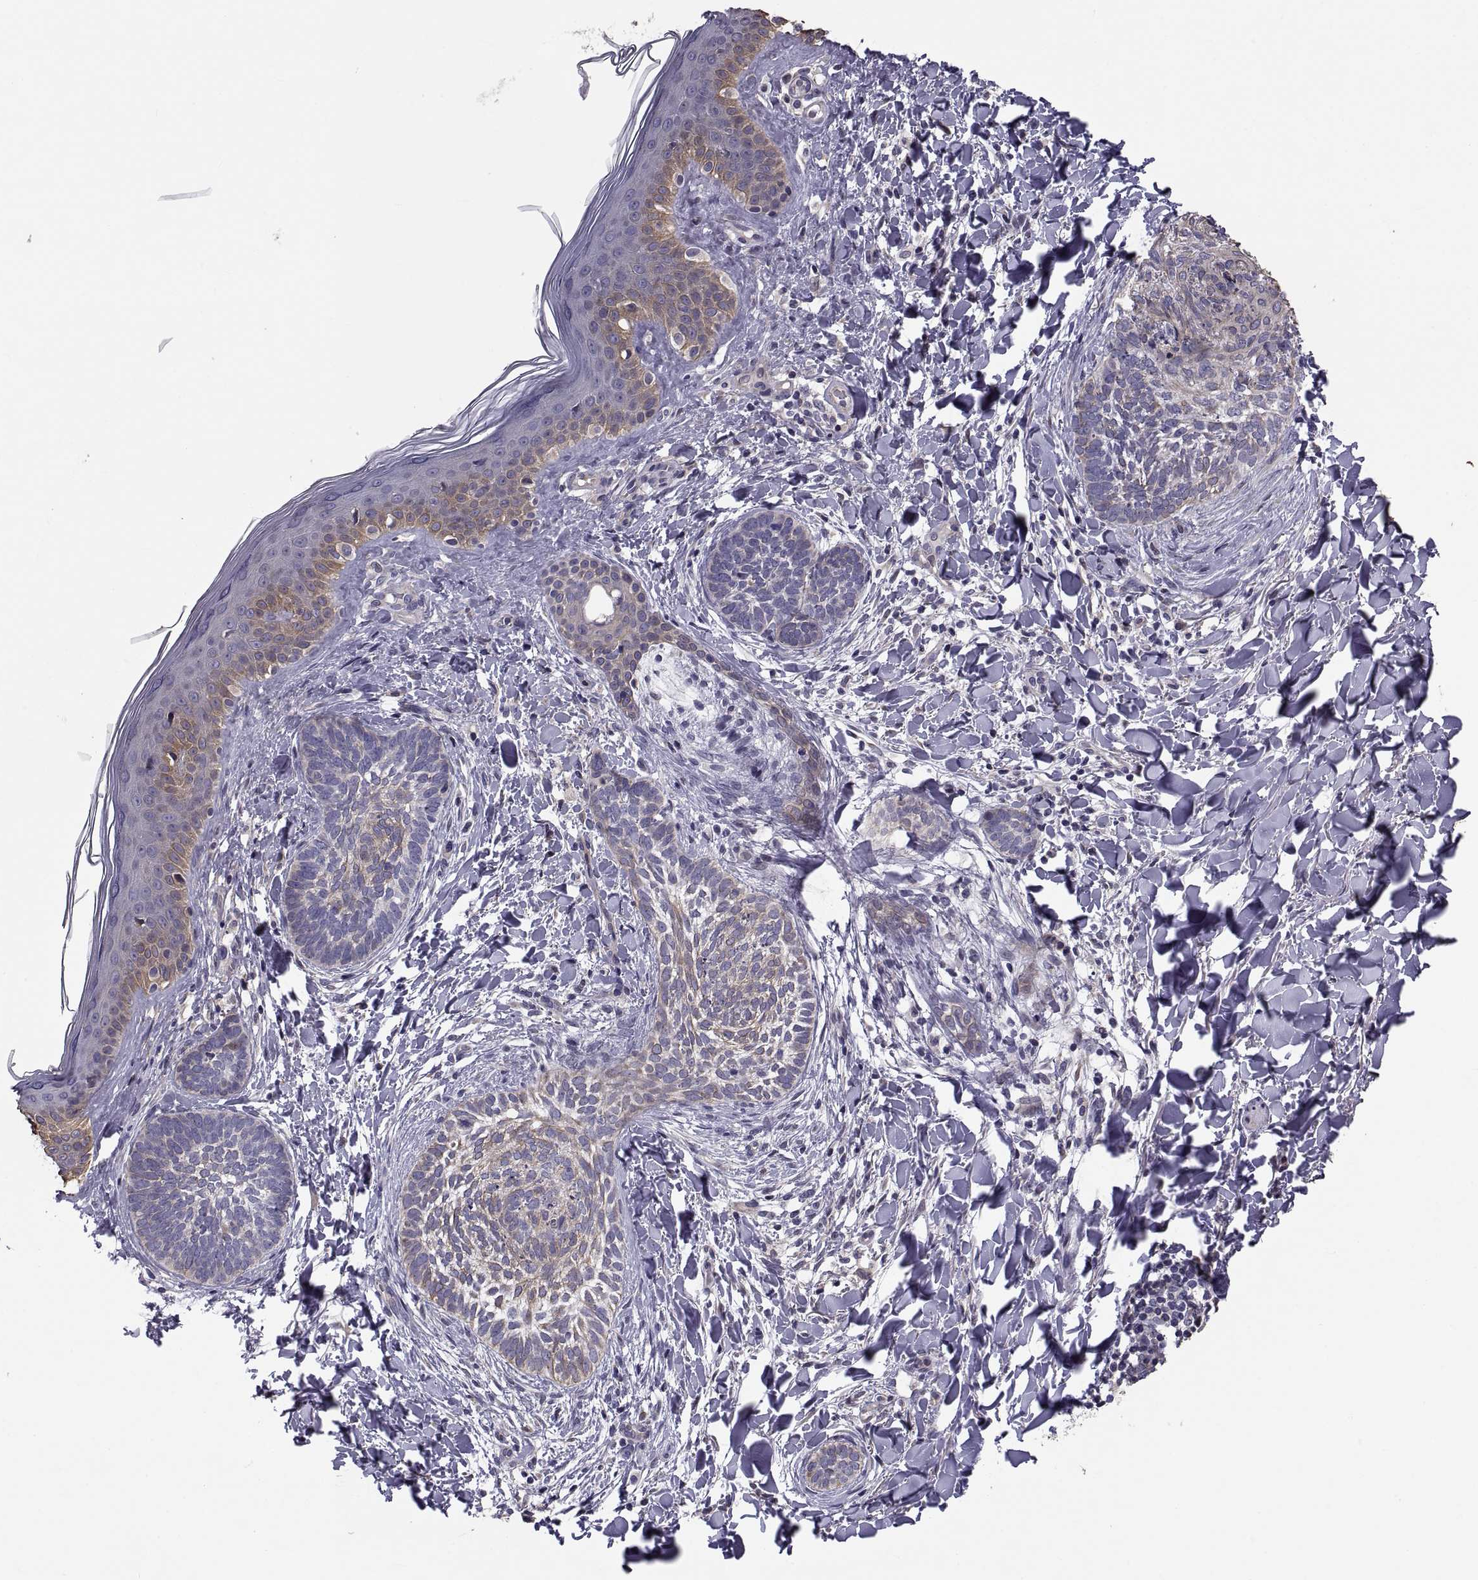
{"staining": {"intensity": "moderate", "quantity": "<25%", "location": "cytoplasmic/membranous"}, "tissue": "skin cancer", "cell_type": "Tumor cells", "image_type": "cancer", "snomed": [{"axis": "morphology", "description": "Normal tissue, NOS"}, {"axis": "morphology", "description": "Basal cell carcinoma"}, {"axis": "topography", "description": "Skin"}], "caption": "DAB (3,3'-diaminobenzidine) immunohistochemical staining of human skin cancer (basal cell carcinoma) shows moderate cytoplasmic/membranous protein staining in approximately <25% of tumor cells. (brown staining indicates protein expression, while blue staining denotes nuclei).", "gene": "ANO1", "patient": {"sex": "male", "age": 46}}